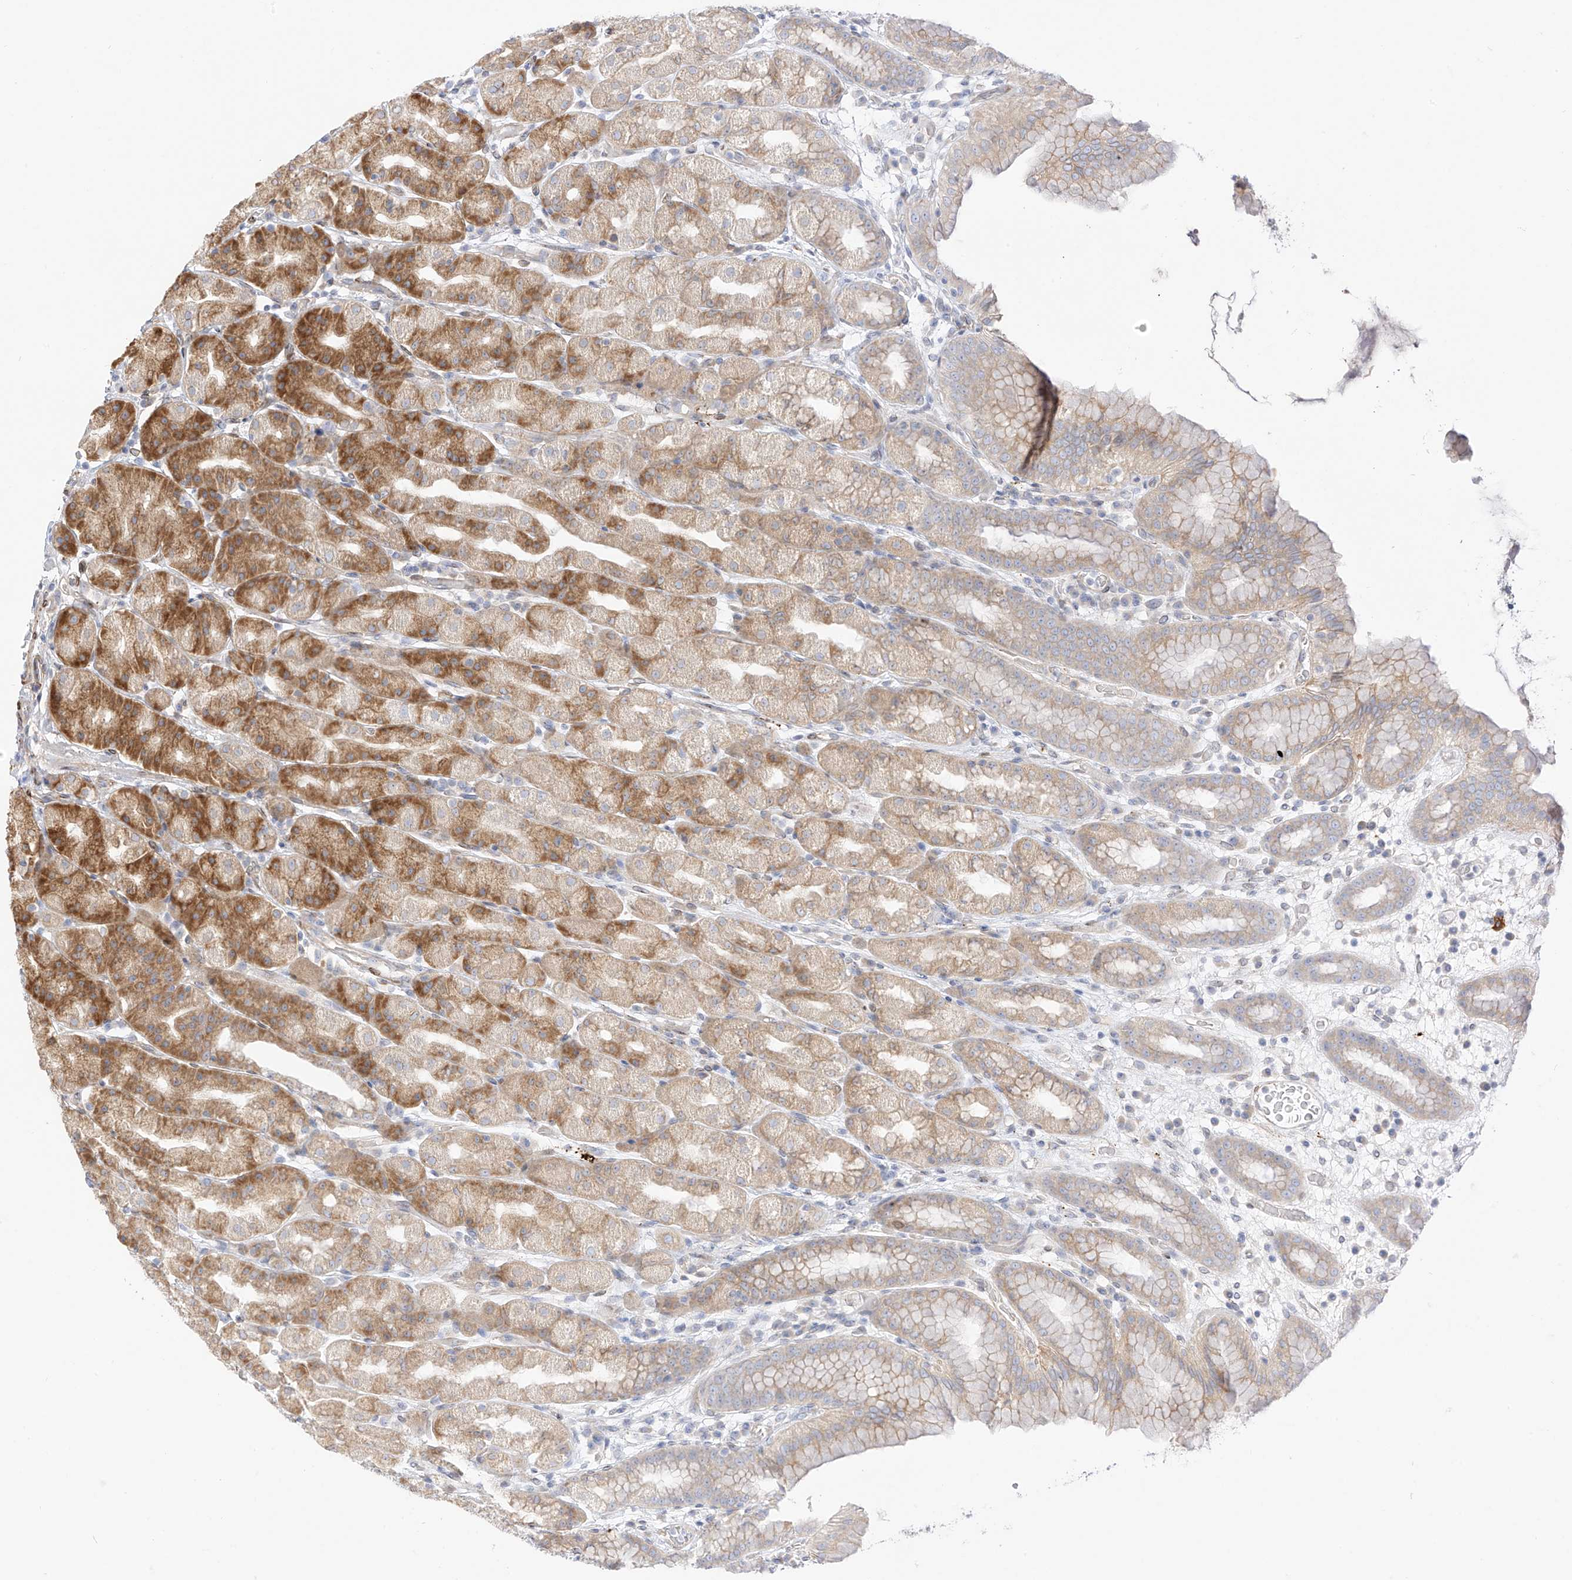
{"staining": {"intensity": "moderate", "quantity": ">75%", "location": "cytoplasmic/membranous"}, "tissue": "stomach", "cell_type": "Glandular cells", "image_type": "normal", "snomed": [{"axis": "morphology", "description": "Normal tissue, NOS"}, {"axis": "topography", "description": "Stomach, upper"}], "caption": "This photomicrograph reveals immunohistochemistry staining of normal human stomach, with medium moderate cytoplasmic/membranous staining in about >75% of glandular cells.", "gene": "PCYOX1", "patient": {"sex": "male", "age": 68}}